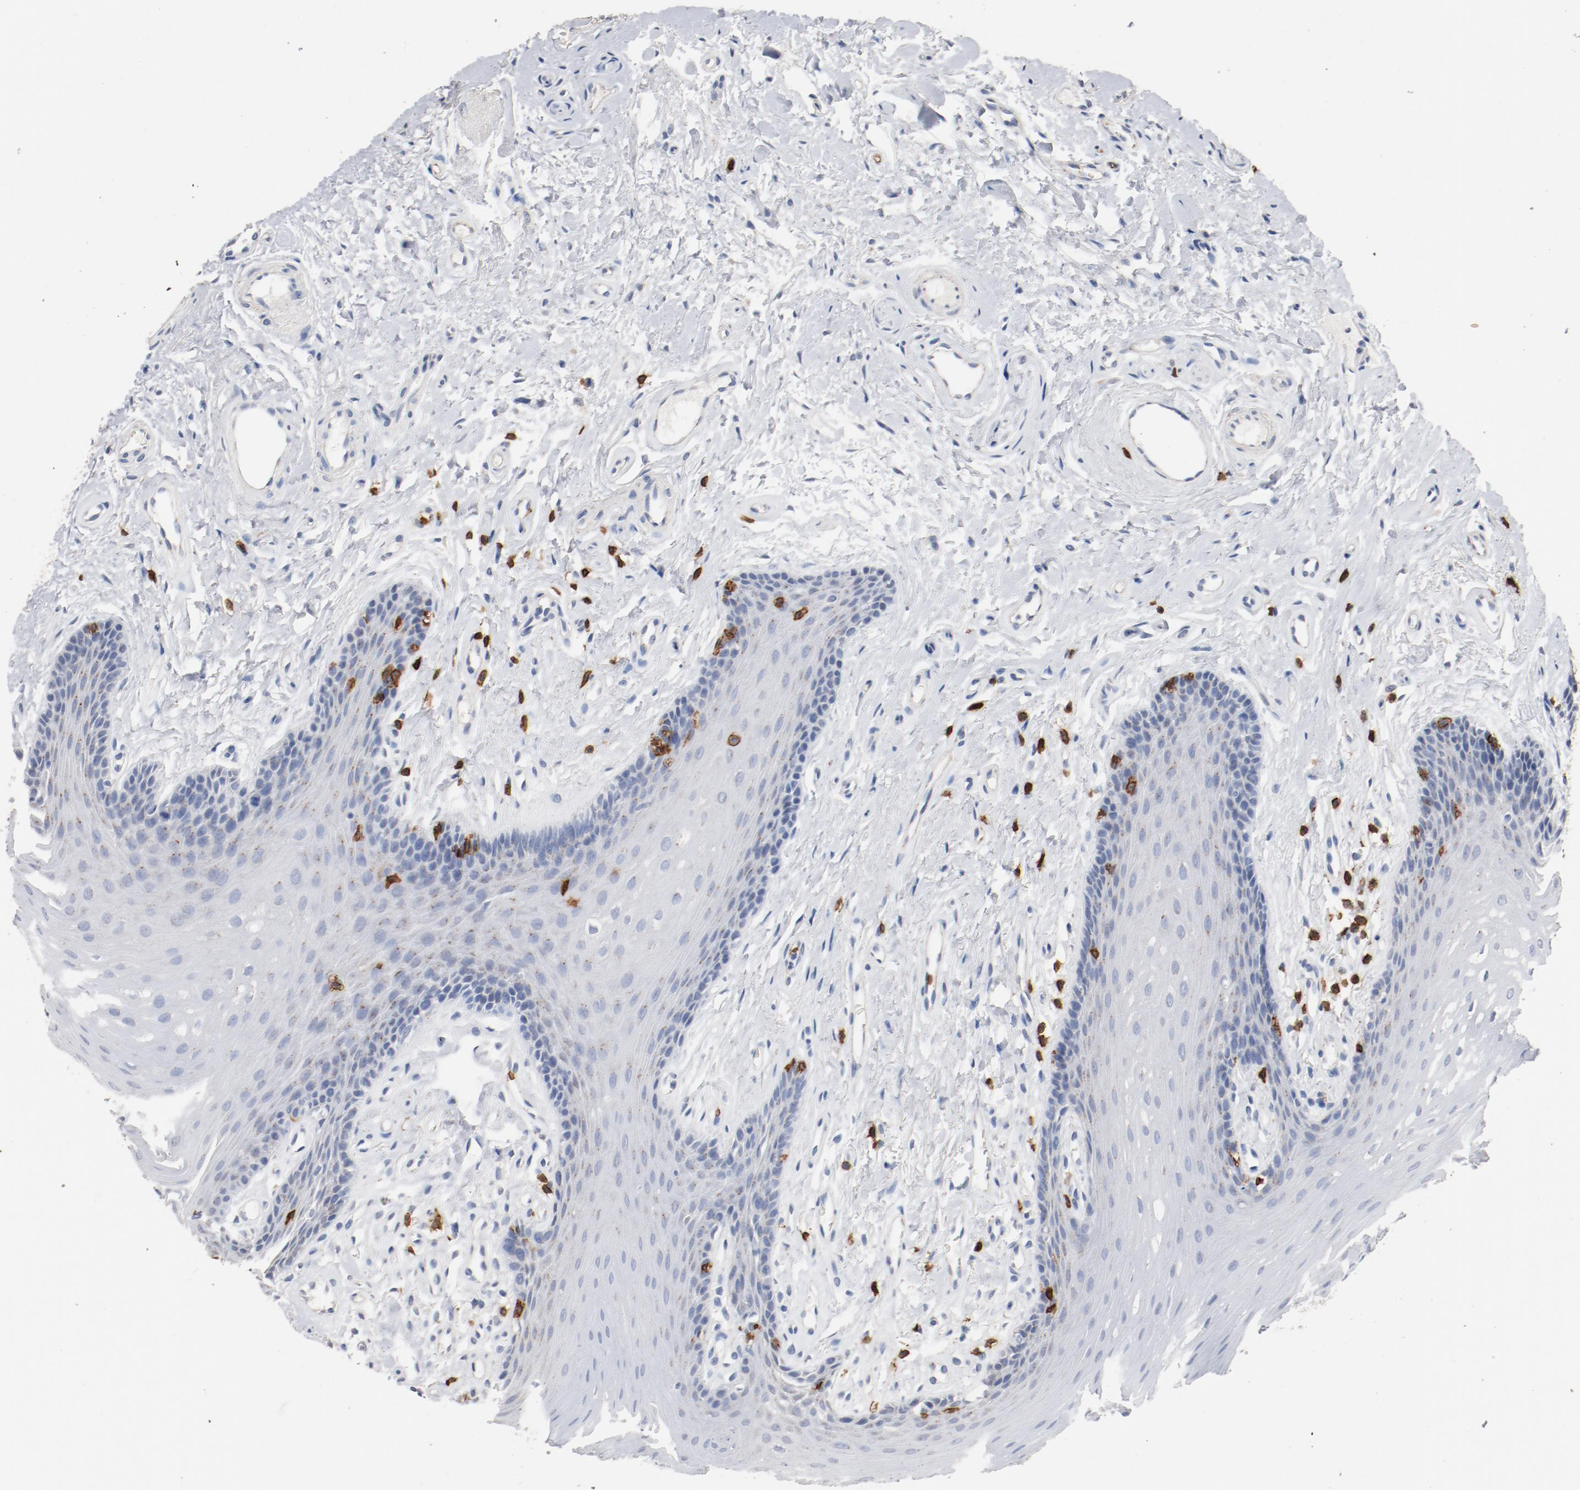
{"staining": {"intensity": "negative", "quantity": "none", "location": "none"}, "tissue": "oral mucosa", "cell_type": "Squamous epithelial cells", "image_type": "normal", "snomed": [{"axis": "morphology", "description": "Normal tissue, NOS"}, {"axis": "topography", "description": "Oral tissue"}], "caption": "There is no significant staining in squamous epithelial cells of oral mucosa. (IHC, brightfield microscopy, high magnification).", "gene": "CD247", "patient": {"sex": "male", "age": 62}}